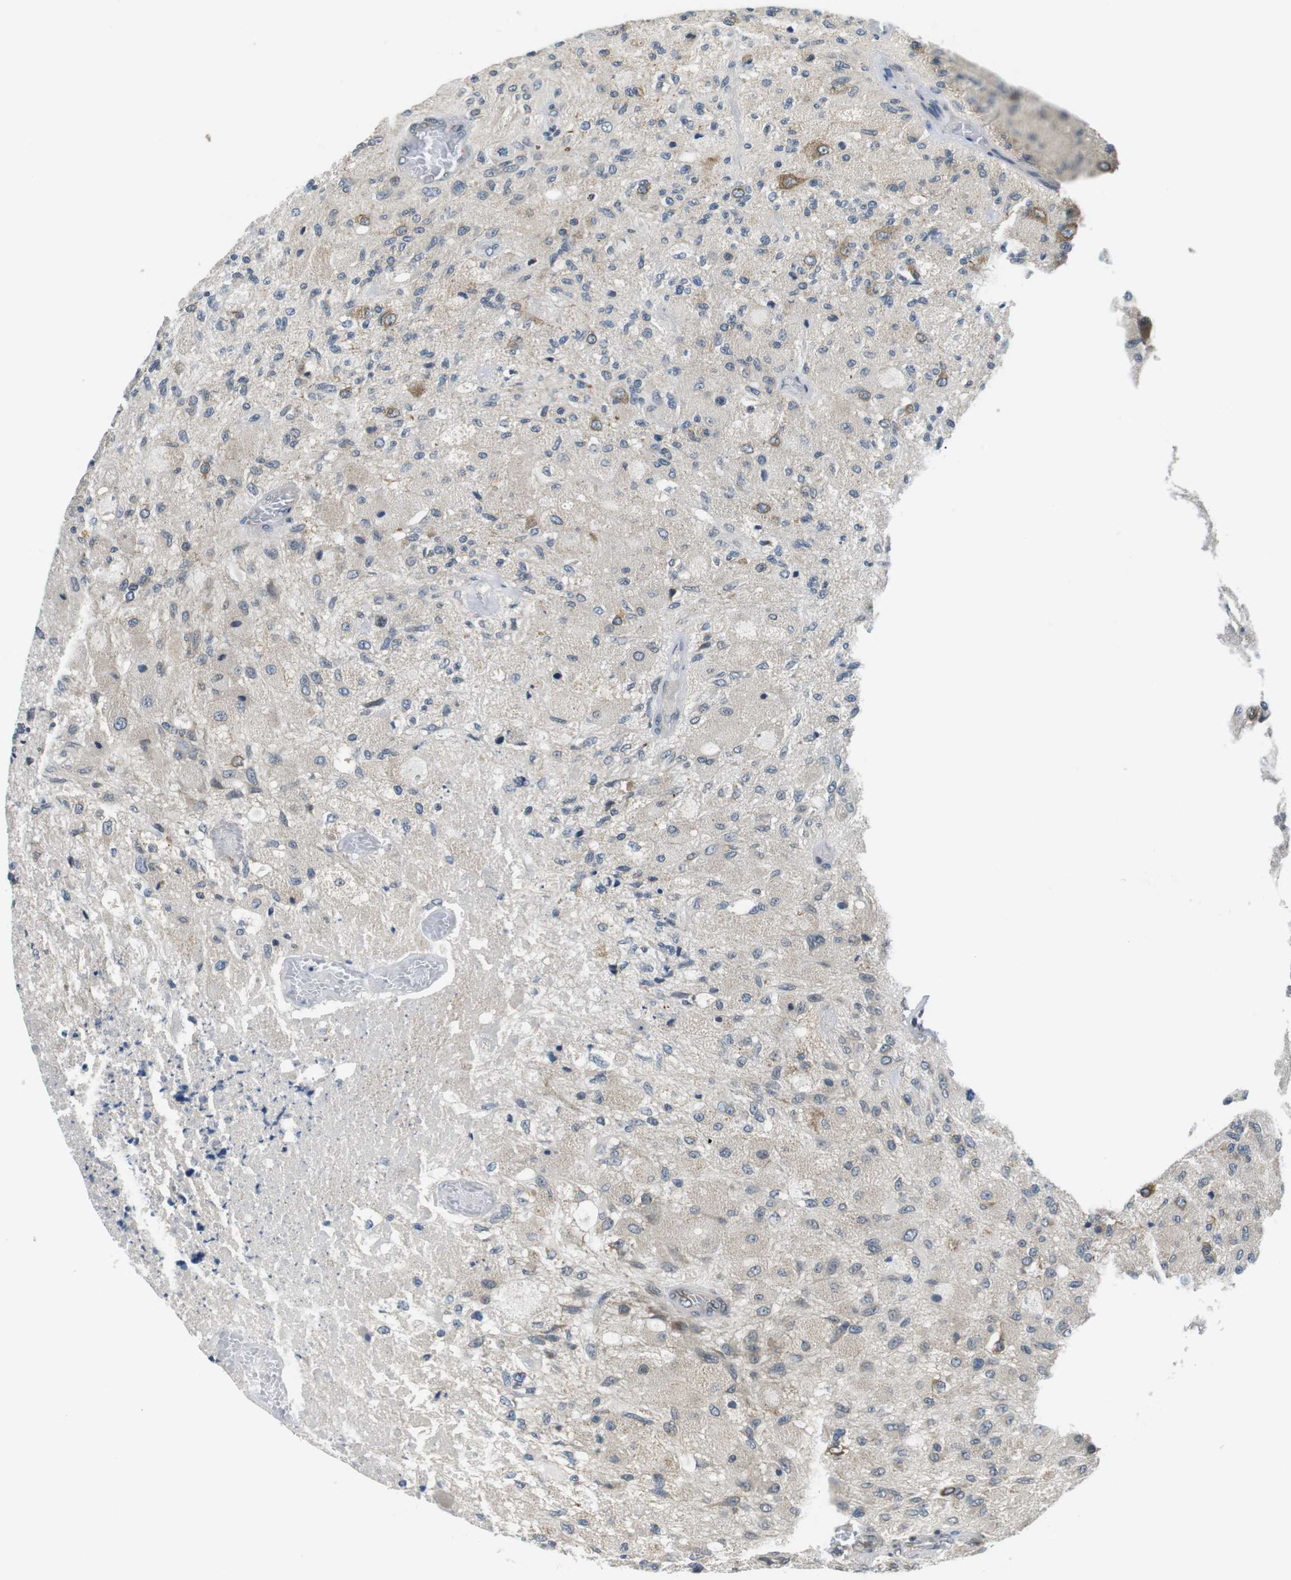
{"staining": {"intensity": "negative", "quantity": "none", "location": "none"}, "tissue": "glioma", "cell_type": "Tumor cells", "image_type": "cancer", "snomed": [{"axis": "morphology", "description": "Normal tissue, NOS"}, {"axis": "morphology", "description": "Glioma, malignant, High grade"}, {"axis": "topography", "description": "Cerebral cortex"}], "caption": "Immunohistochemical staining of malignant high-grade glioma demonstrates no significant staining in tumor cells.", "gene": "TMX4", "patient": {"sex": "male", "age": 77}}